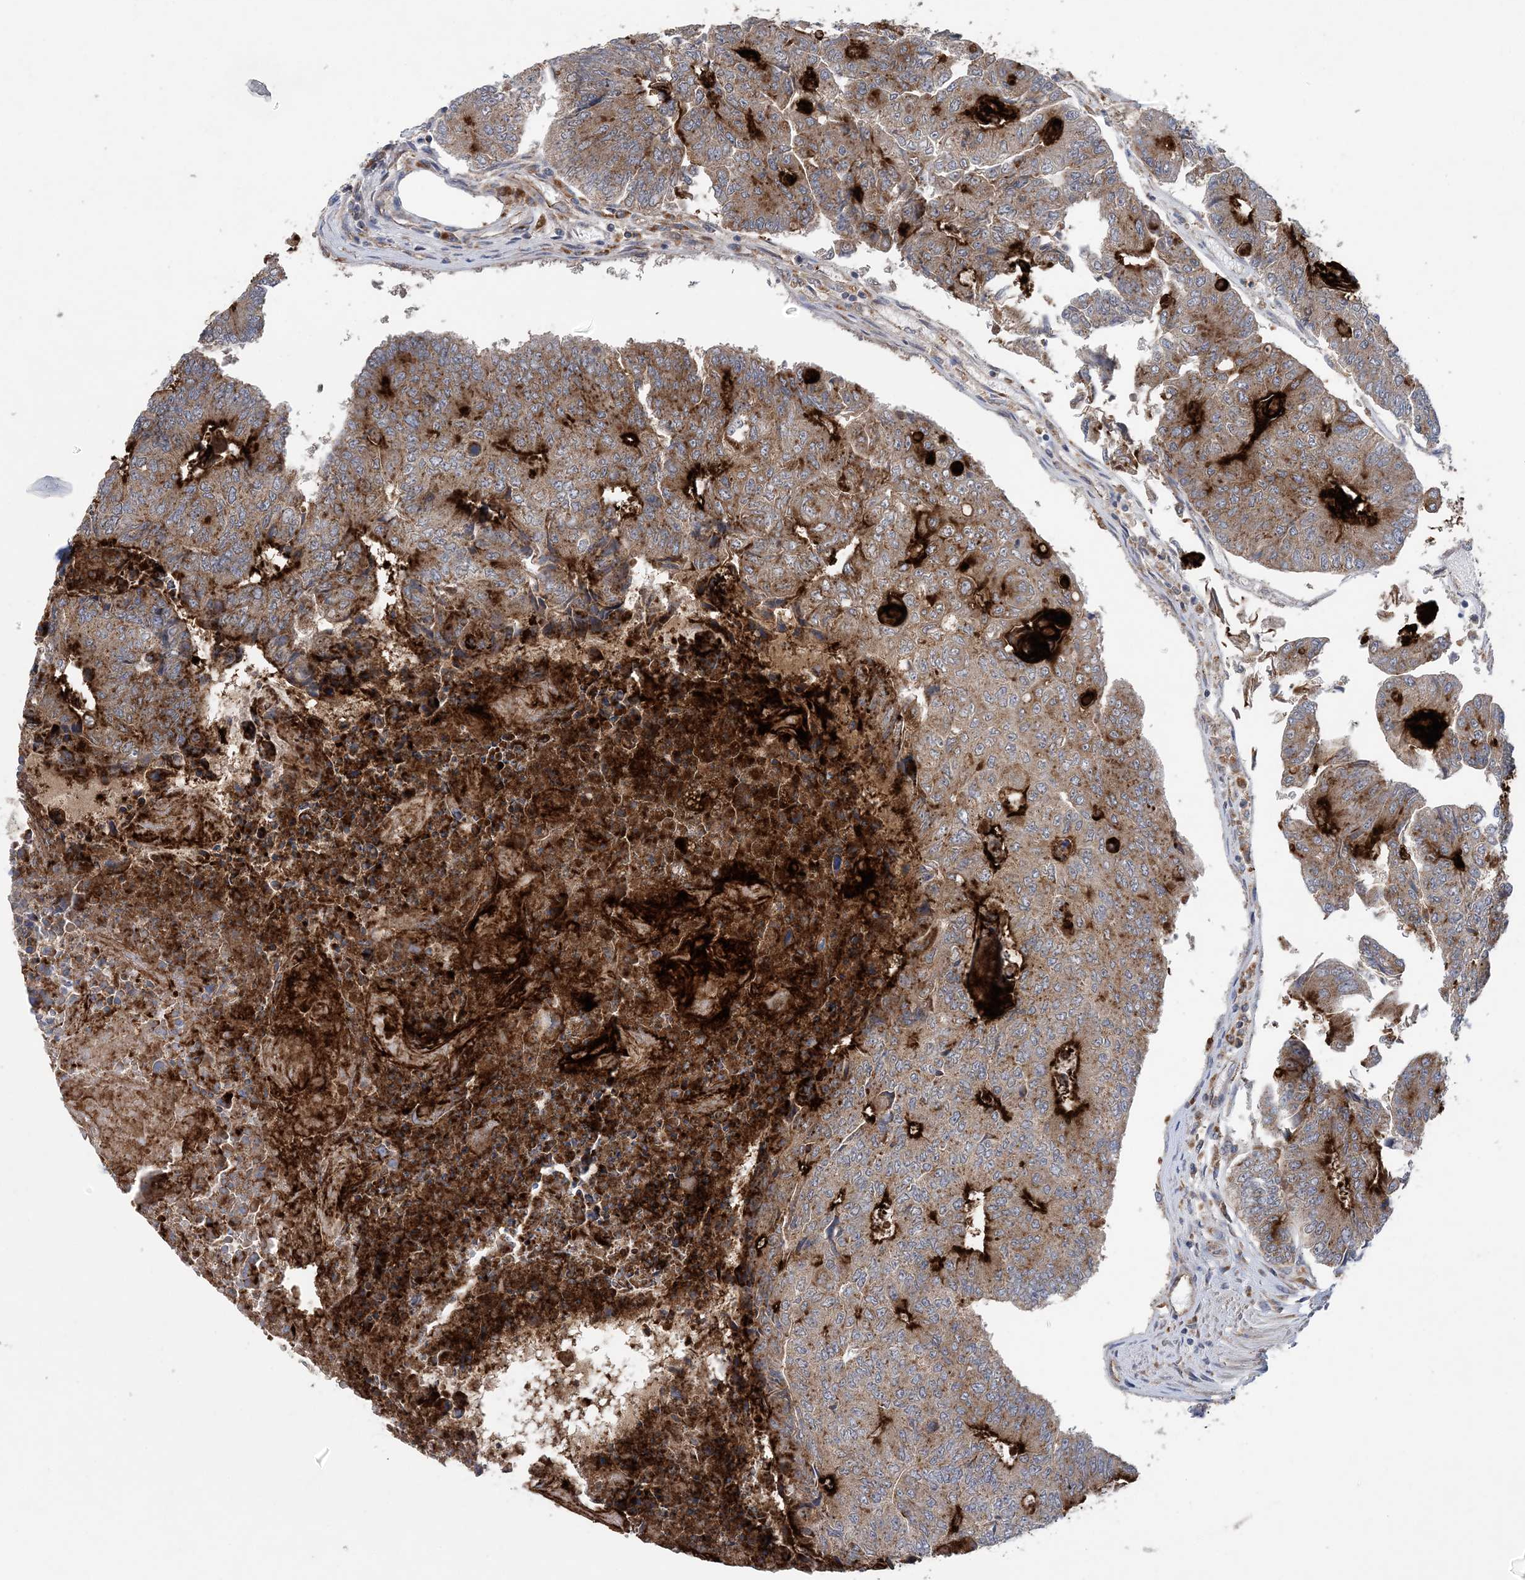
{"staining": {"intensity": "moderate", "quantity": ">75%", "location": "cytoplasmic/membranous"}, "tissue": "colorectal cancer", "cell_type": "Tumor cells", "image_type": "cancer", "snomed": [{"axis": "morphology", "description": "Adenocarcinoma, NOS"}, {"axis": "topography", "description": "Colon"}], "caption": "Brown immunohistochemical staining in human adenocarcinoma (colorectal) shows moderate cytoplasmic/membranous staining in approximately >75% of tumor cells.", "gene": "PTTG1IP", "patient": {"sex": "female", "age": 67}}